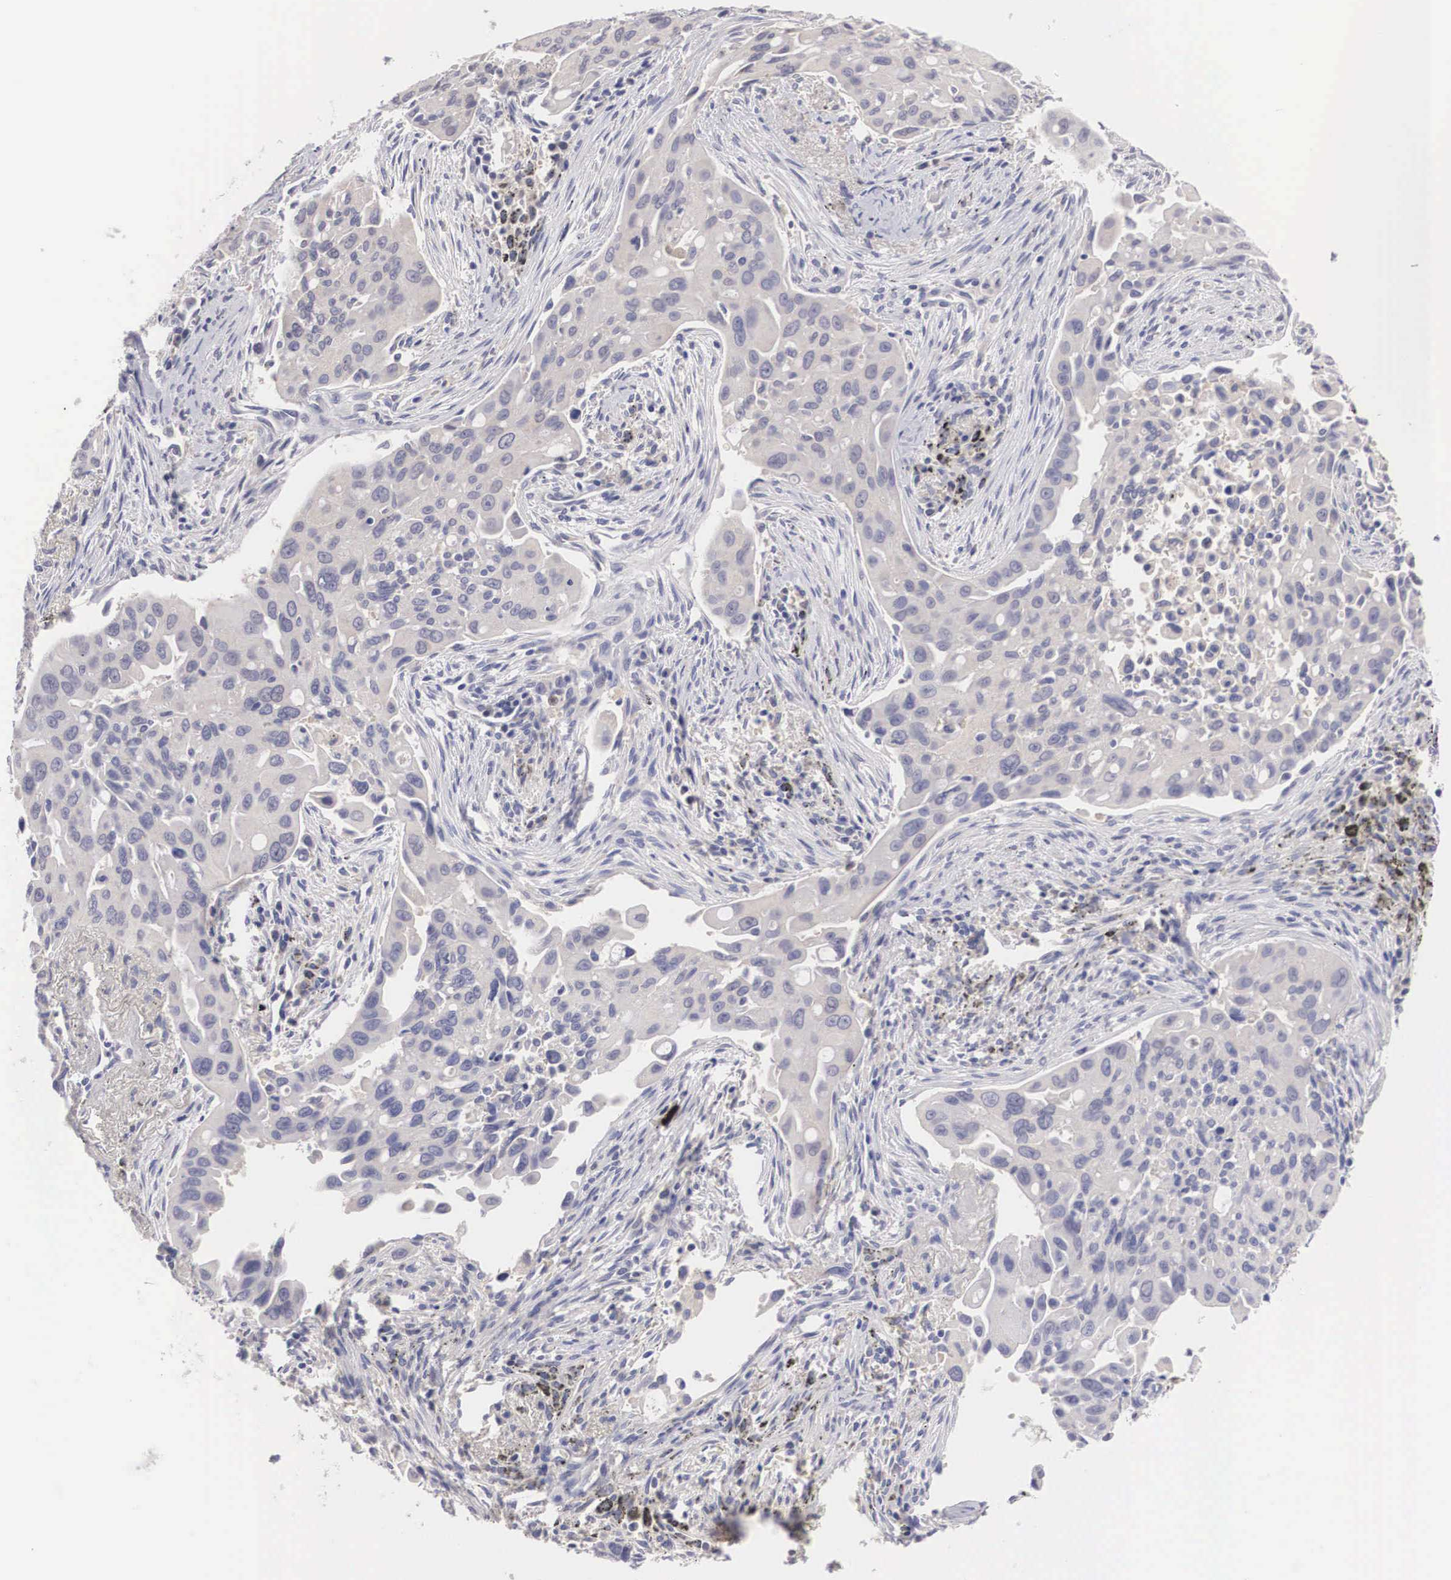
{"staining": {"intensity": "negative", "quantity": "none", "location": "none"}, "tissue": "lung cancer", "cell_type": "Tumor cells", "image_type": "cancer", "snomed": [{"axis": "morphology", "description": "Adenocarcinoma, NOS"}, {"axis": "topography", "description": "Lung"}], "caption": "The micrograph displays no staining of tumor cells in adenocarcinoma (lung). (IHC, brightfield microscopy, high magnification).", "gene": "ABHD4", "patient": {"sex": "male", "age": 68}}